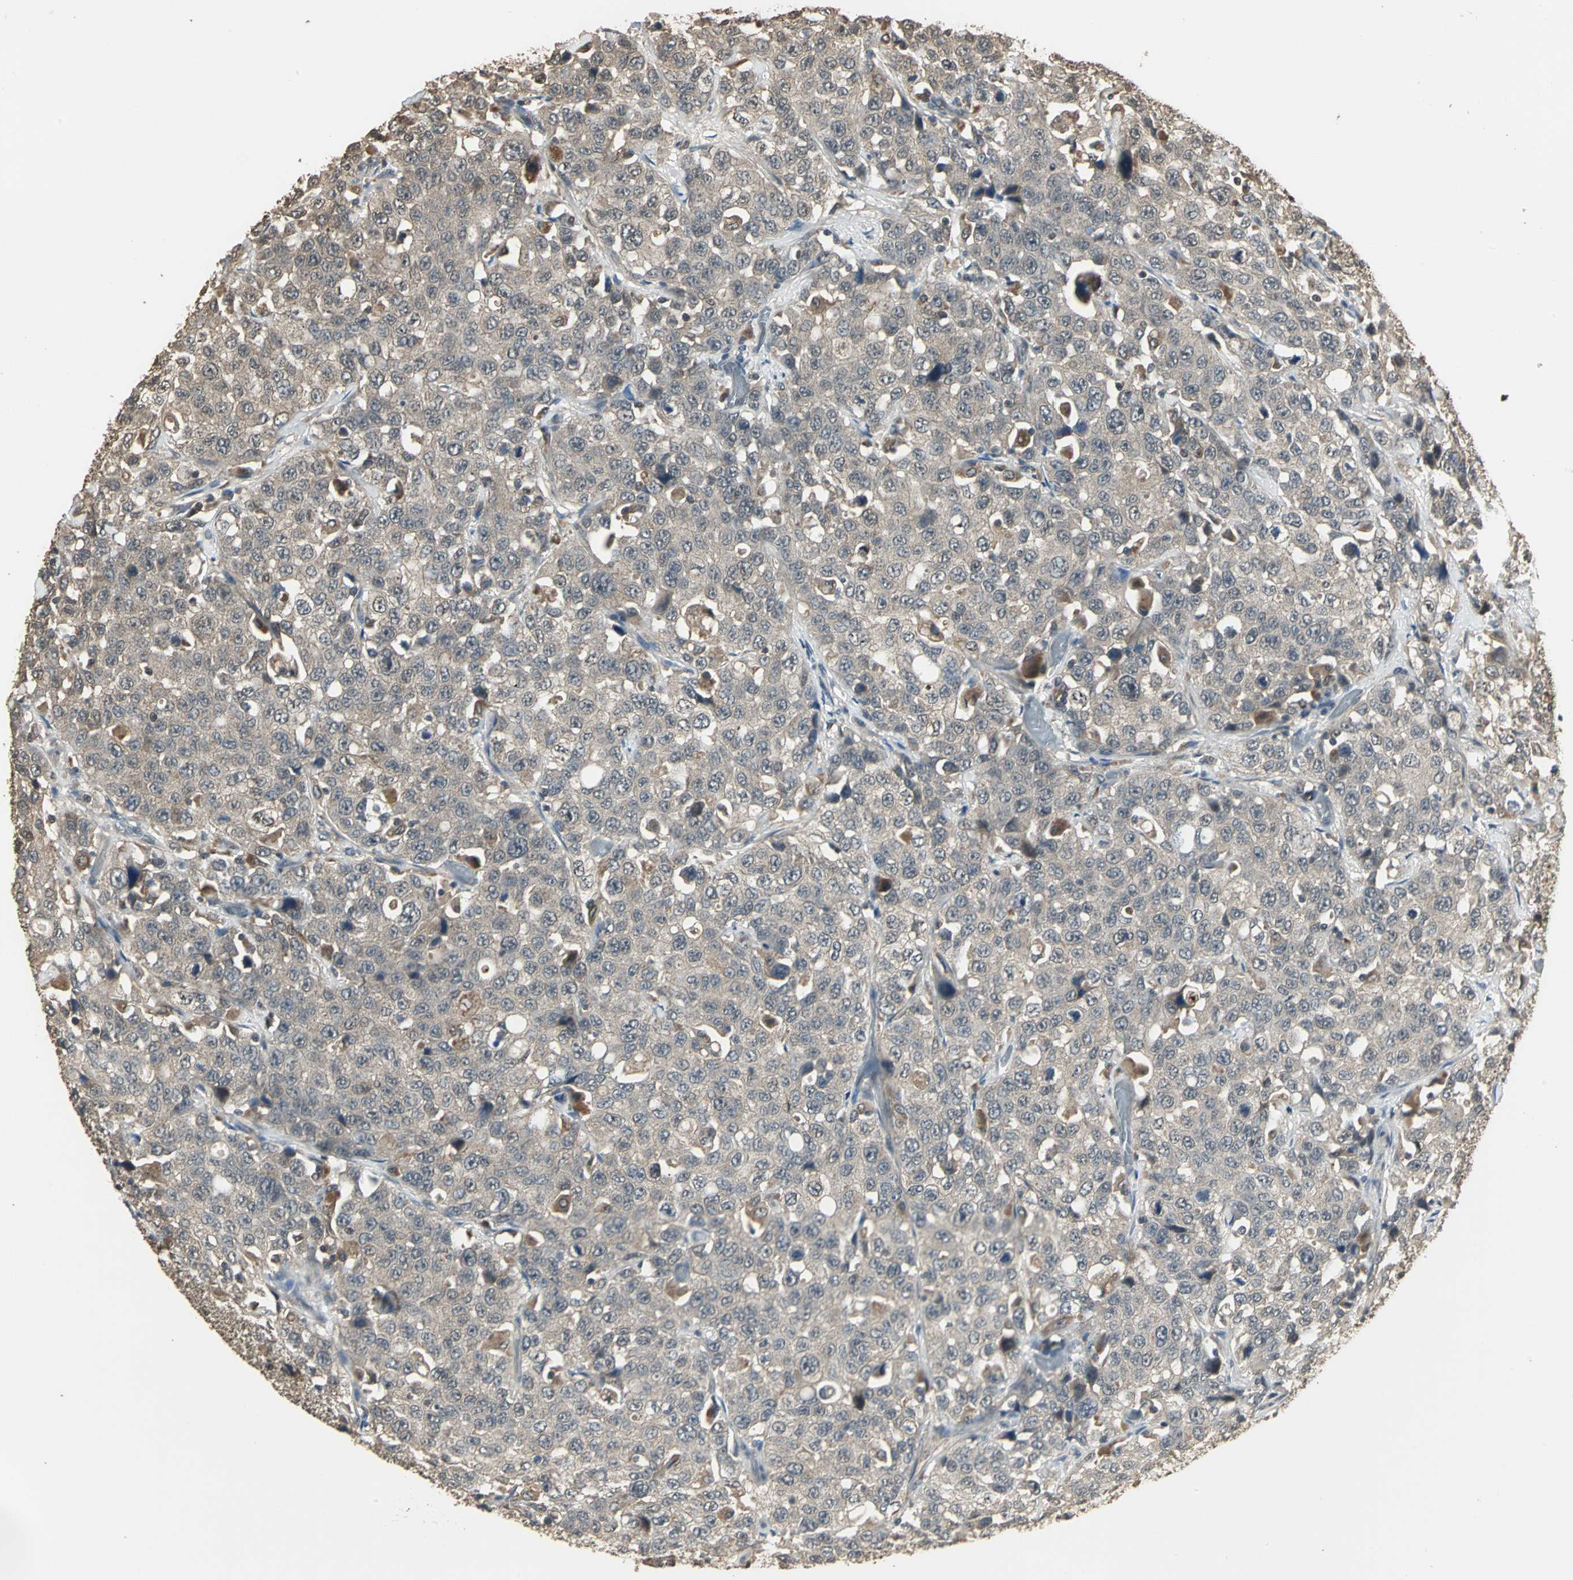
{"staining": {"intensity": "weak", "quantity": ">75%", "location": "cytoplasmic/membranous"}, "tissue": "stomach cancer", "cell_type": "Tumor cells", "image_type": "cancer", "snomed": [{"axis": "morphology", "description": "Normal tissue, NOS"}, {"axis": "morphology", "description": "Adenocarcinoma, NOS"}, {"axis": "topography", "description": "Stomach"}], "caption": "Immunohistochemistry (IHC) (DAB) staining of human stomach adenocarcinoma exhibits weak cytoplasmic/membranous protein staining in about >75% of tumor cells.", "gene": "UCHL5", "patient": {"sex": "male", "age": 48}}